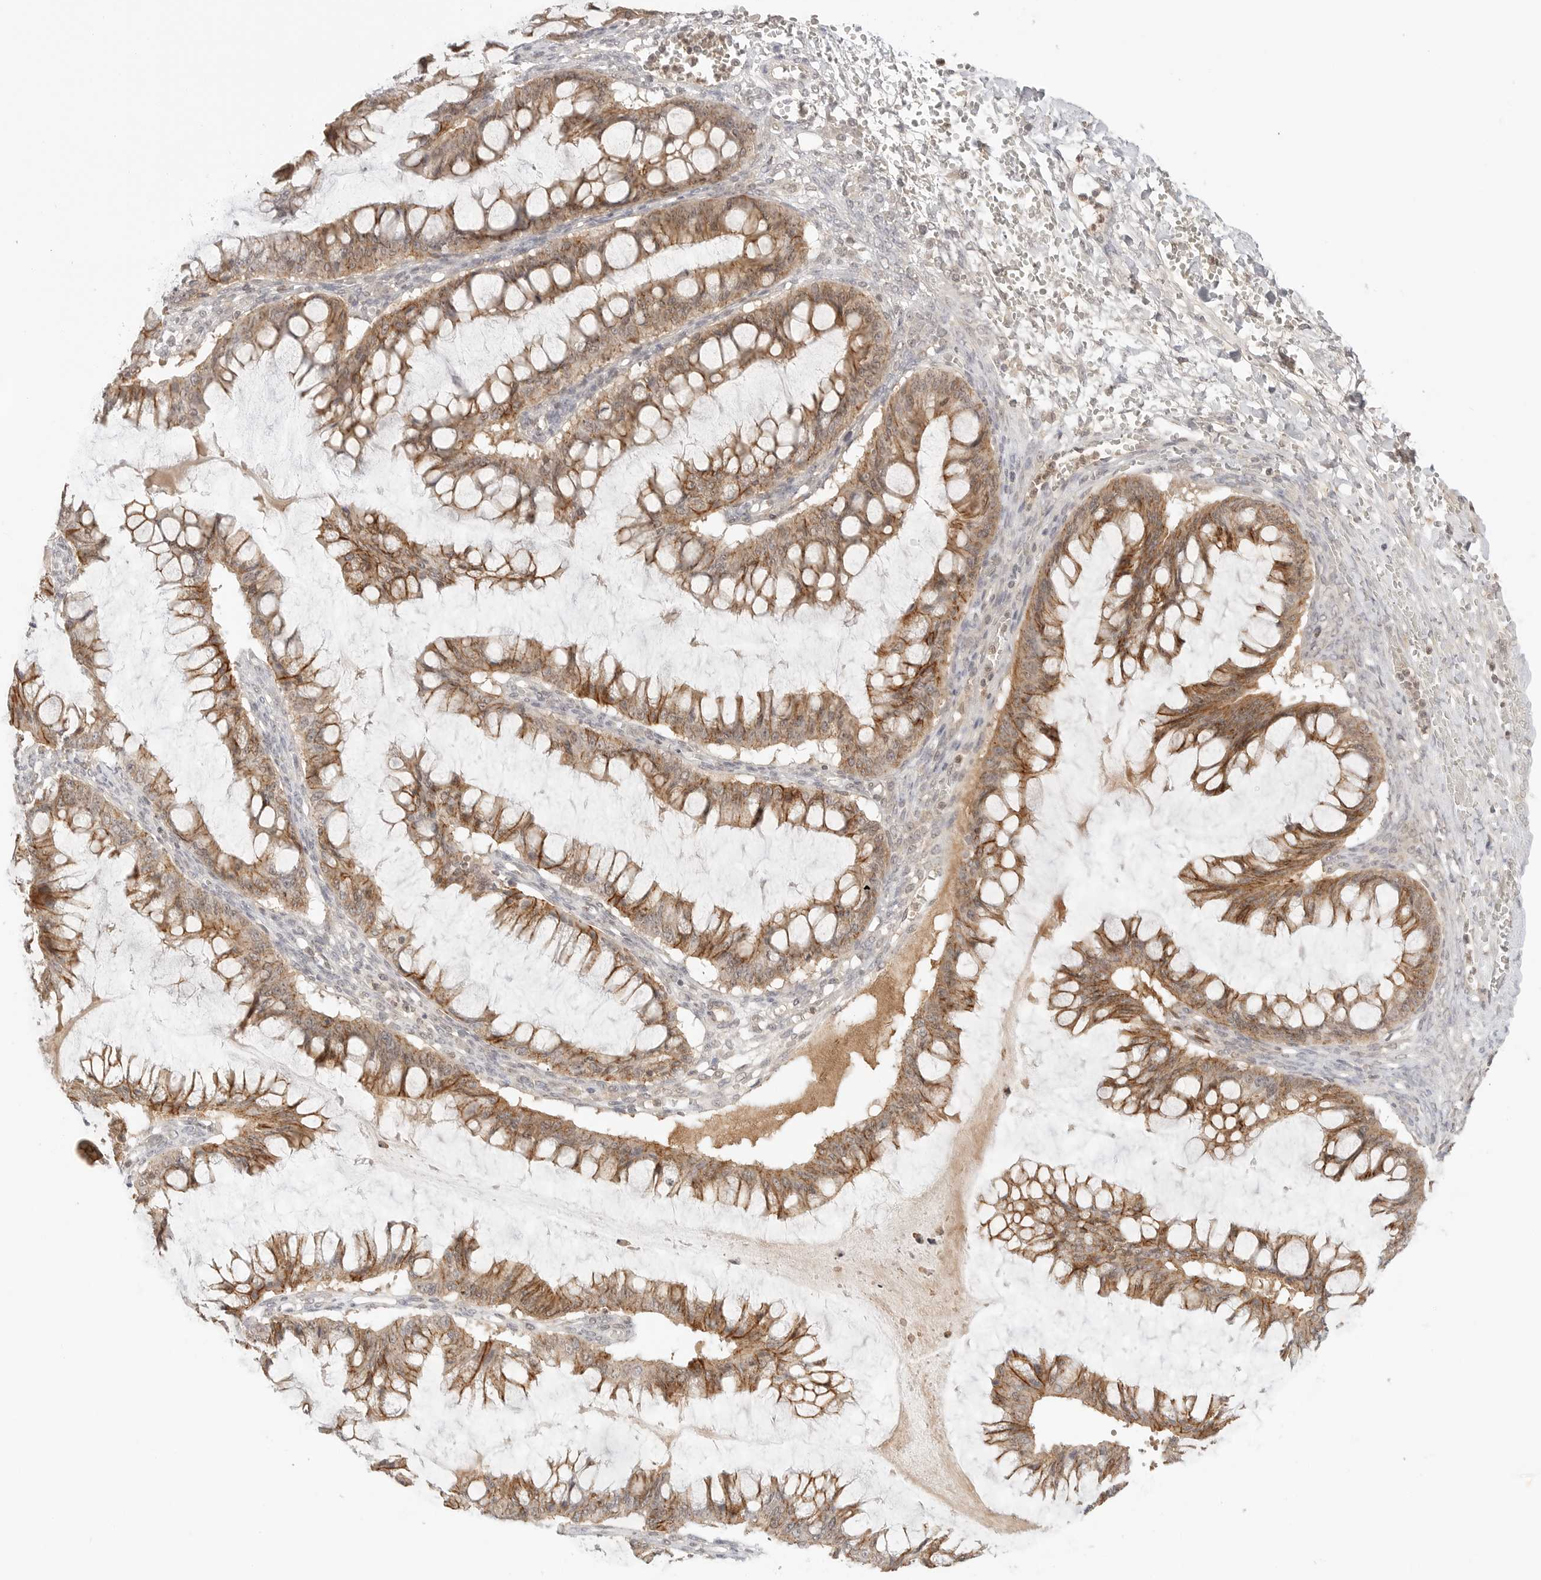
{"staining": {"intensity": "moderate", "quantity": ">75%", "location": "cytoplasmic/membranous"}, "tissue": "ovarian cancer", "cell_type": "Tumor cells", "image_type": "cancer", "snomed": [{"axis": "morphology", "description": "Cystadenocarcinoma, mucinous, NOS"}, {"axis": "topography", "description": "Ovary"}], "caption": "IHC (DAB) staining of human ovarian mucinous cystadenocarcinoma displays moderate cytoplasmic/membranous protein expression in approximately >75% of tumor cells.", "gene": "EPHA1", "patient": {"sex": "female", "age": 73}}